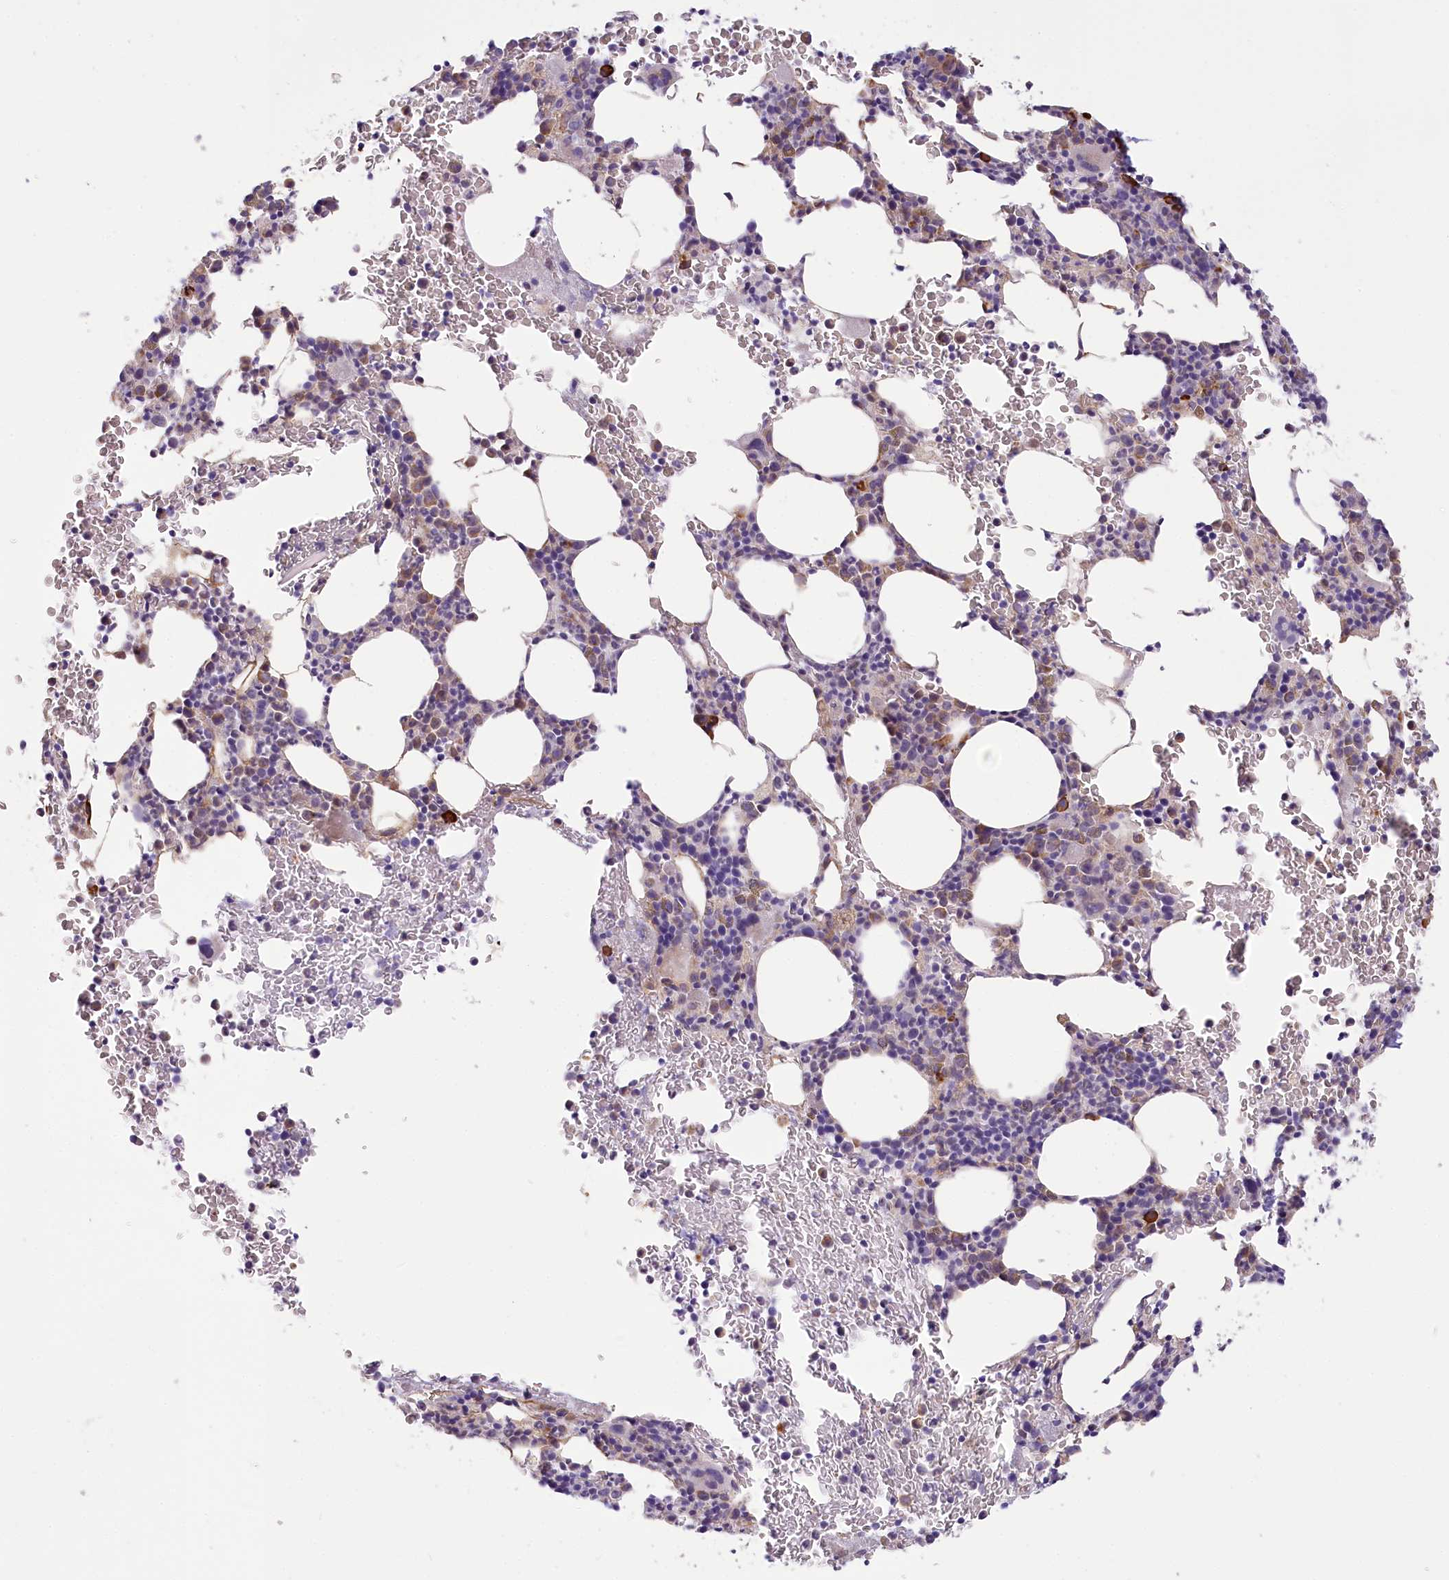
{"staining": {"intensity": "strong", "quantity": "<25%", "location": "cytoplasmic/membranous"}, "tissue": "bone marrow", "cell_type": "Hematopoietic cells", "image_type": "normal", "snomed": [{"axis": "morphology", "description": "Normal tissue, NOS"}, {"axis": "topography", "description": "Bone marrow"}], "caption": "Immunohistochemistry (IHC) (DAB (3,3'-diaminobenzidine)) staining of normal human bone marrow reveals strong cytoplasmic/membranous protein staining in approximately <25% of hematopoietic cells.", "gene": "NCKAP5", "patient": {"sex": "male", "age": 79}}